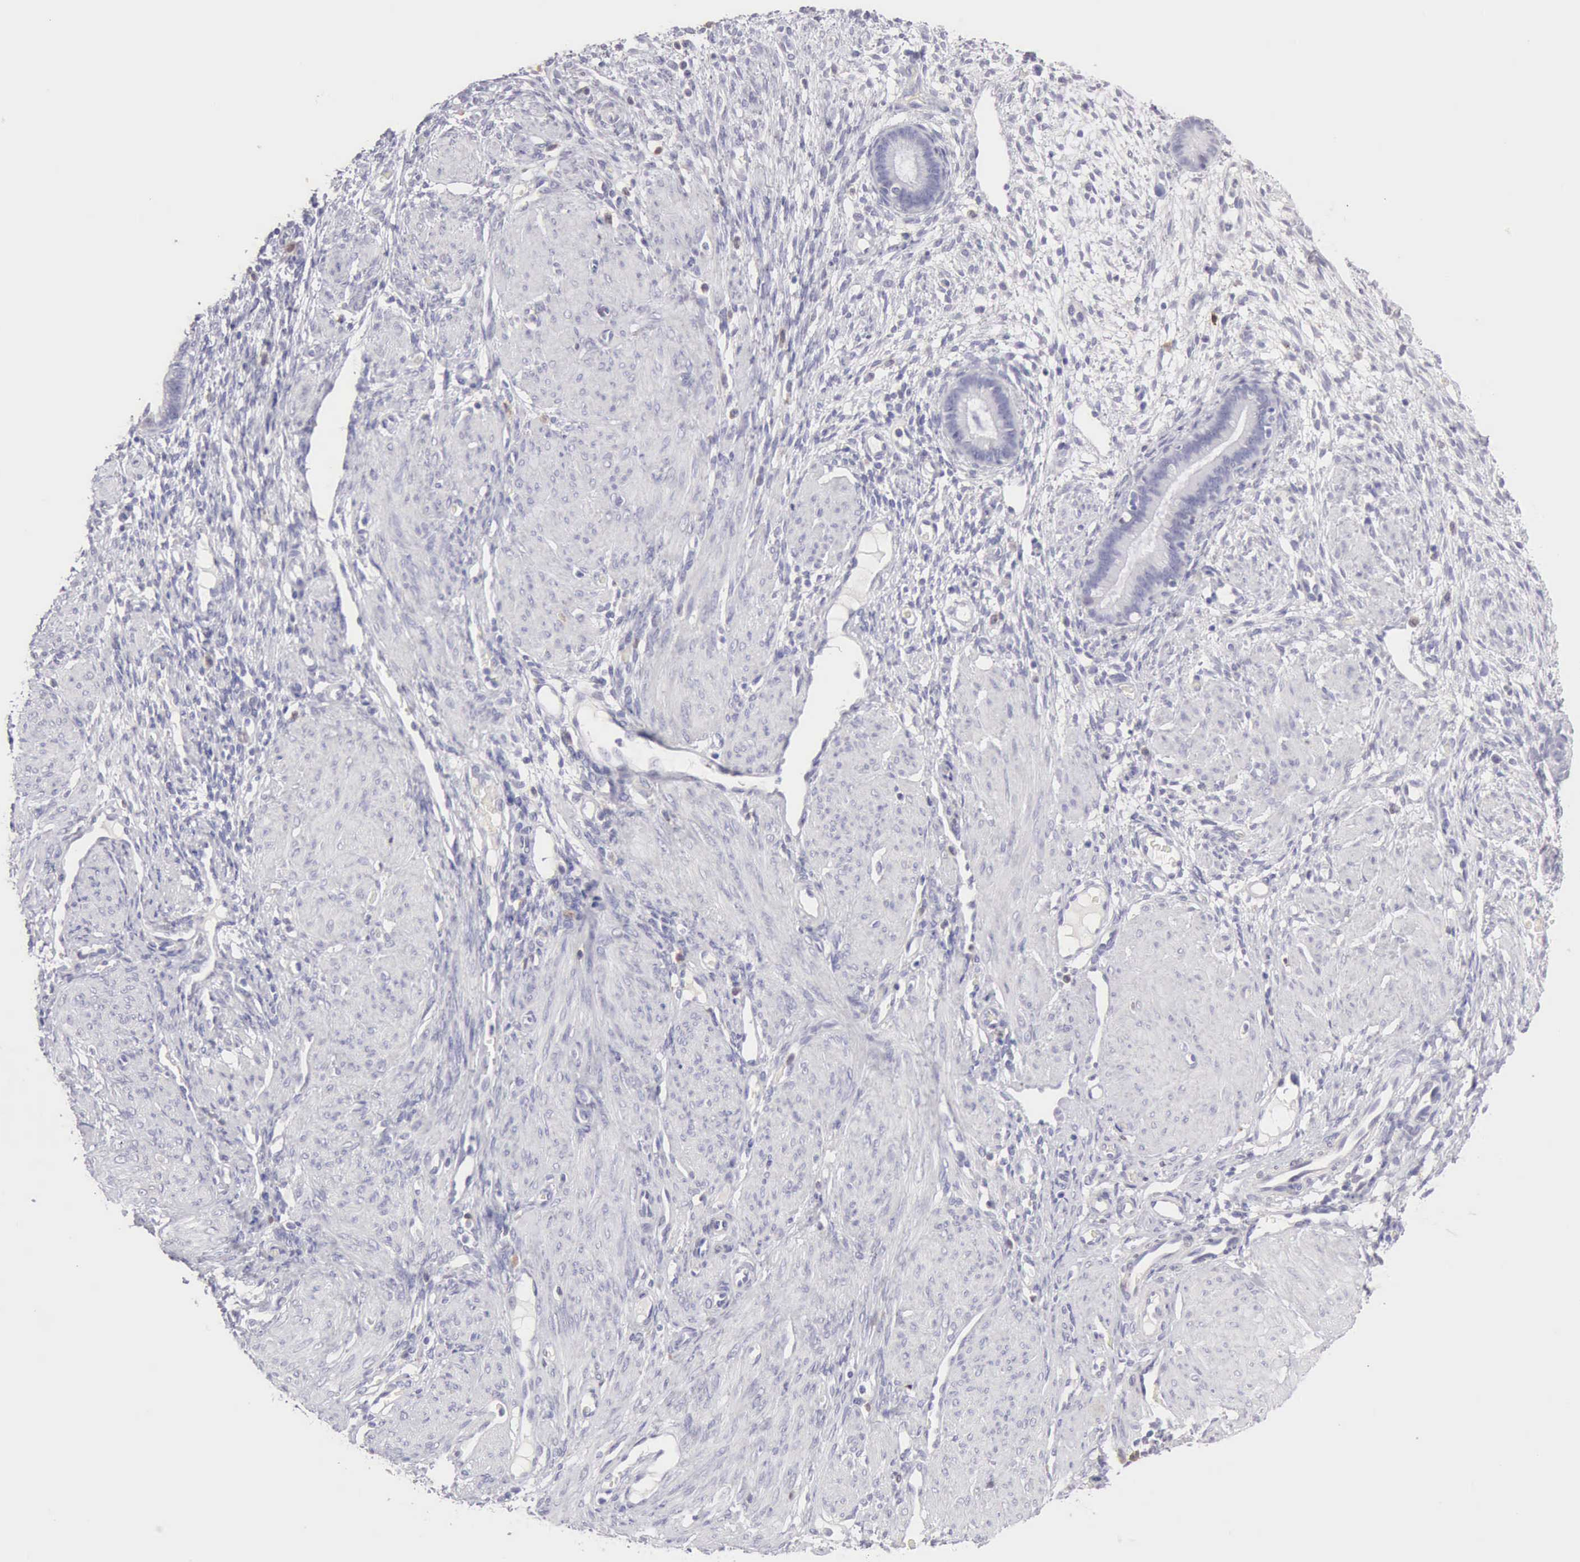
{"staining": {"intensity": "negative", "quantity": "none", "location": "none"}, "tissue": "endometrium", "cell_type": "Cells in endometrial stroma", "image_type": "normal", "snomed": [{"axis": "morphology", "description": "Normal tissue, NOS"}, {"axis": "topography", "description": "Endometrium"}], "caption": "This is an immunohistochemistry (IHC) micrograph of unremarkable endometrium. There is no expression in cells in endometrial stroma.", "gene": "RNASE1", "patient": {"sex": "female", "age": 72}}